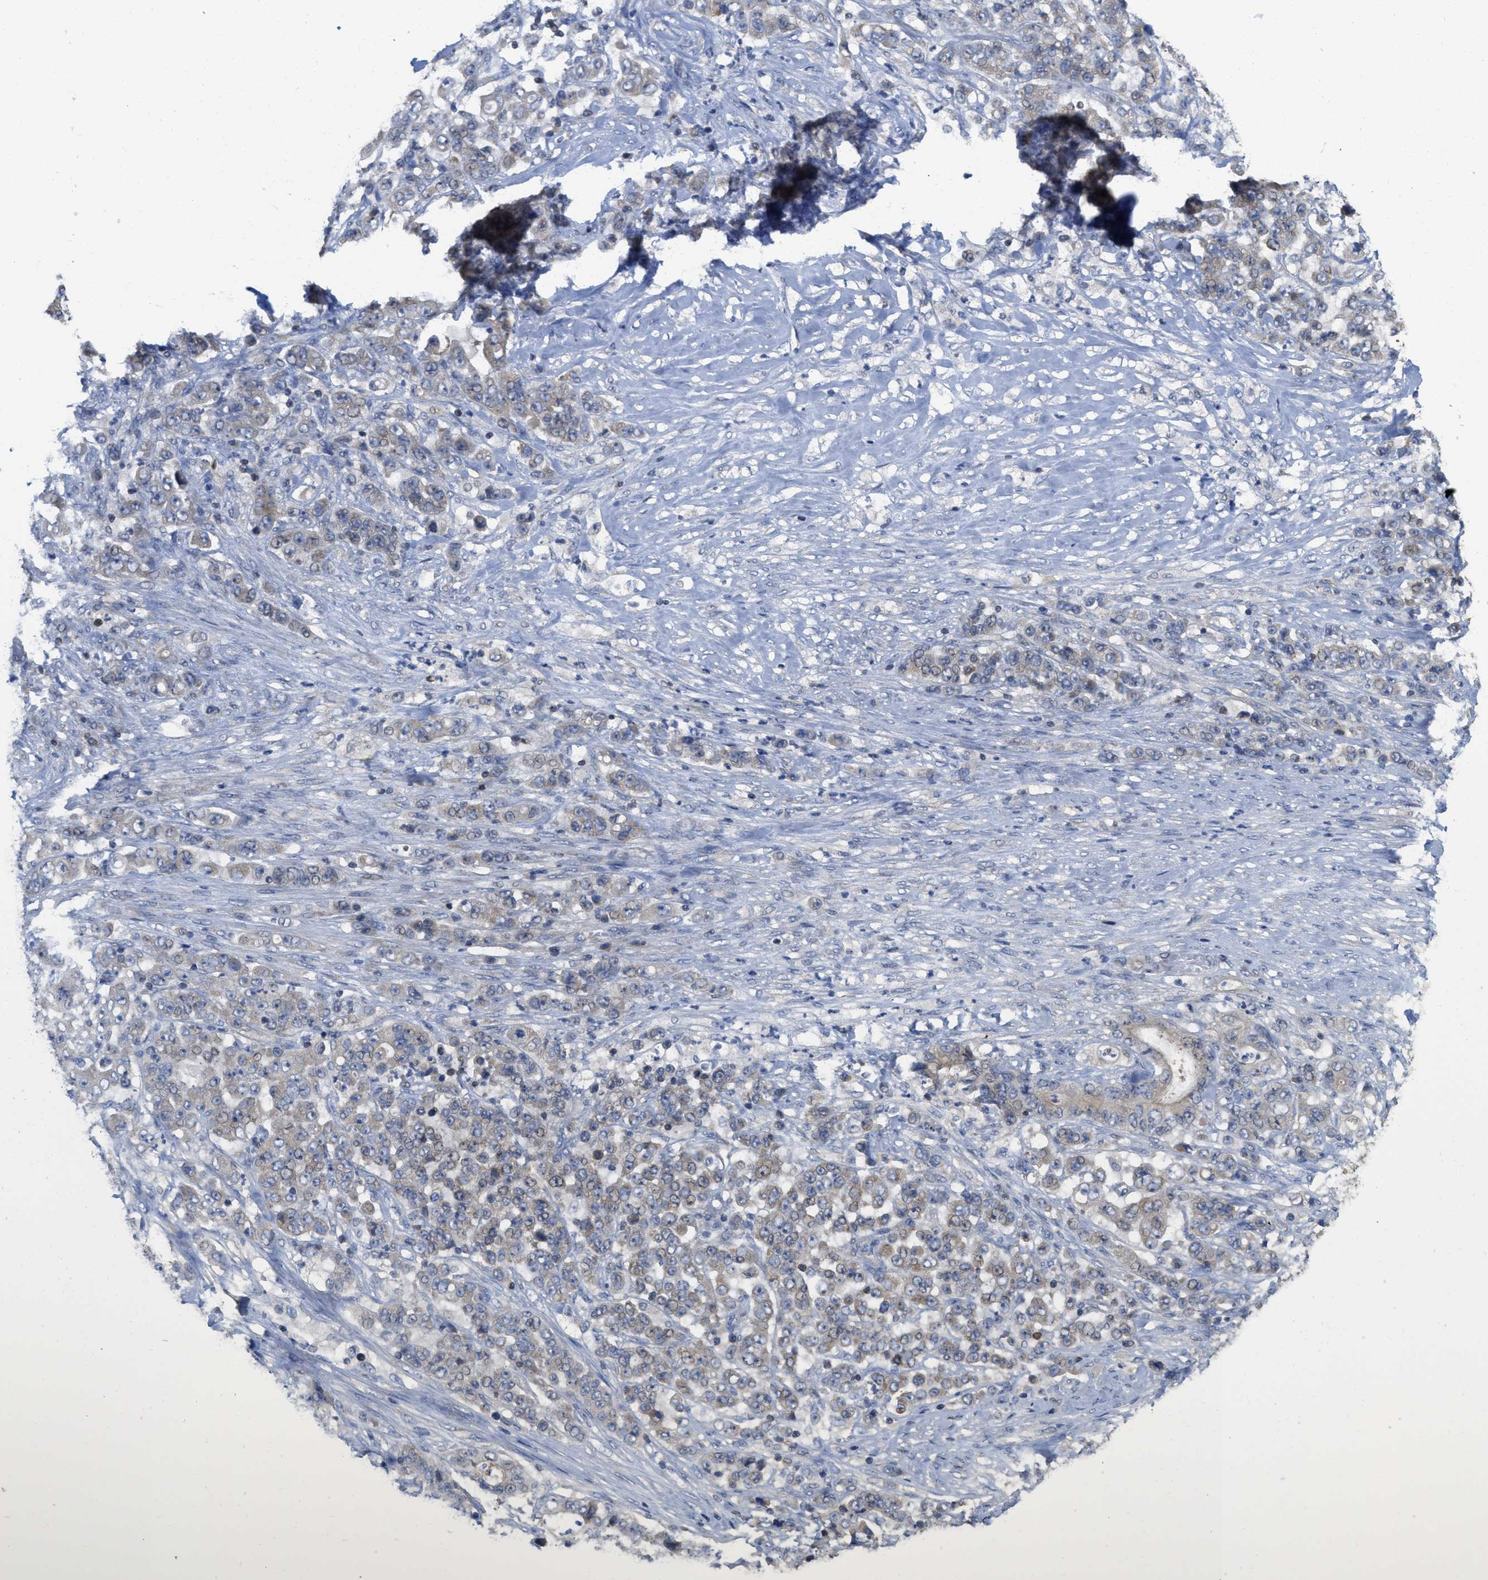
{"staining": {"intensity": "weak", "quantity": ">75%", "location": "cytoplasmic/membranous"}, "tissue": "stomach cancer", "cell_type": "Tumor cells", "image_type": "cancer", "snomed": [{"axis": "morphology", "description": "Adenocarcinoma, NOS"}, {"axis": "topography", "description": "Stomach"}], "caption": "Stomach adenocarcinoma stained for a protein demonstrates weak cytoplasmic/membranous positivity in tumor cells. (DAB (3,3'-diaminobenzidine) = brown stain, brightfield microscopy at high magnification).", "gene": "SFXN2", "patient": {"sex": "female", "age": 73}}